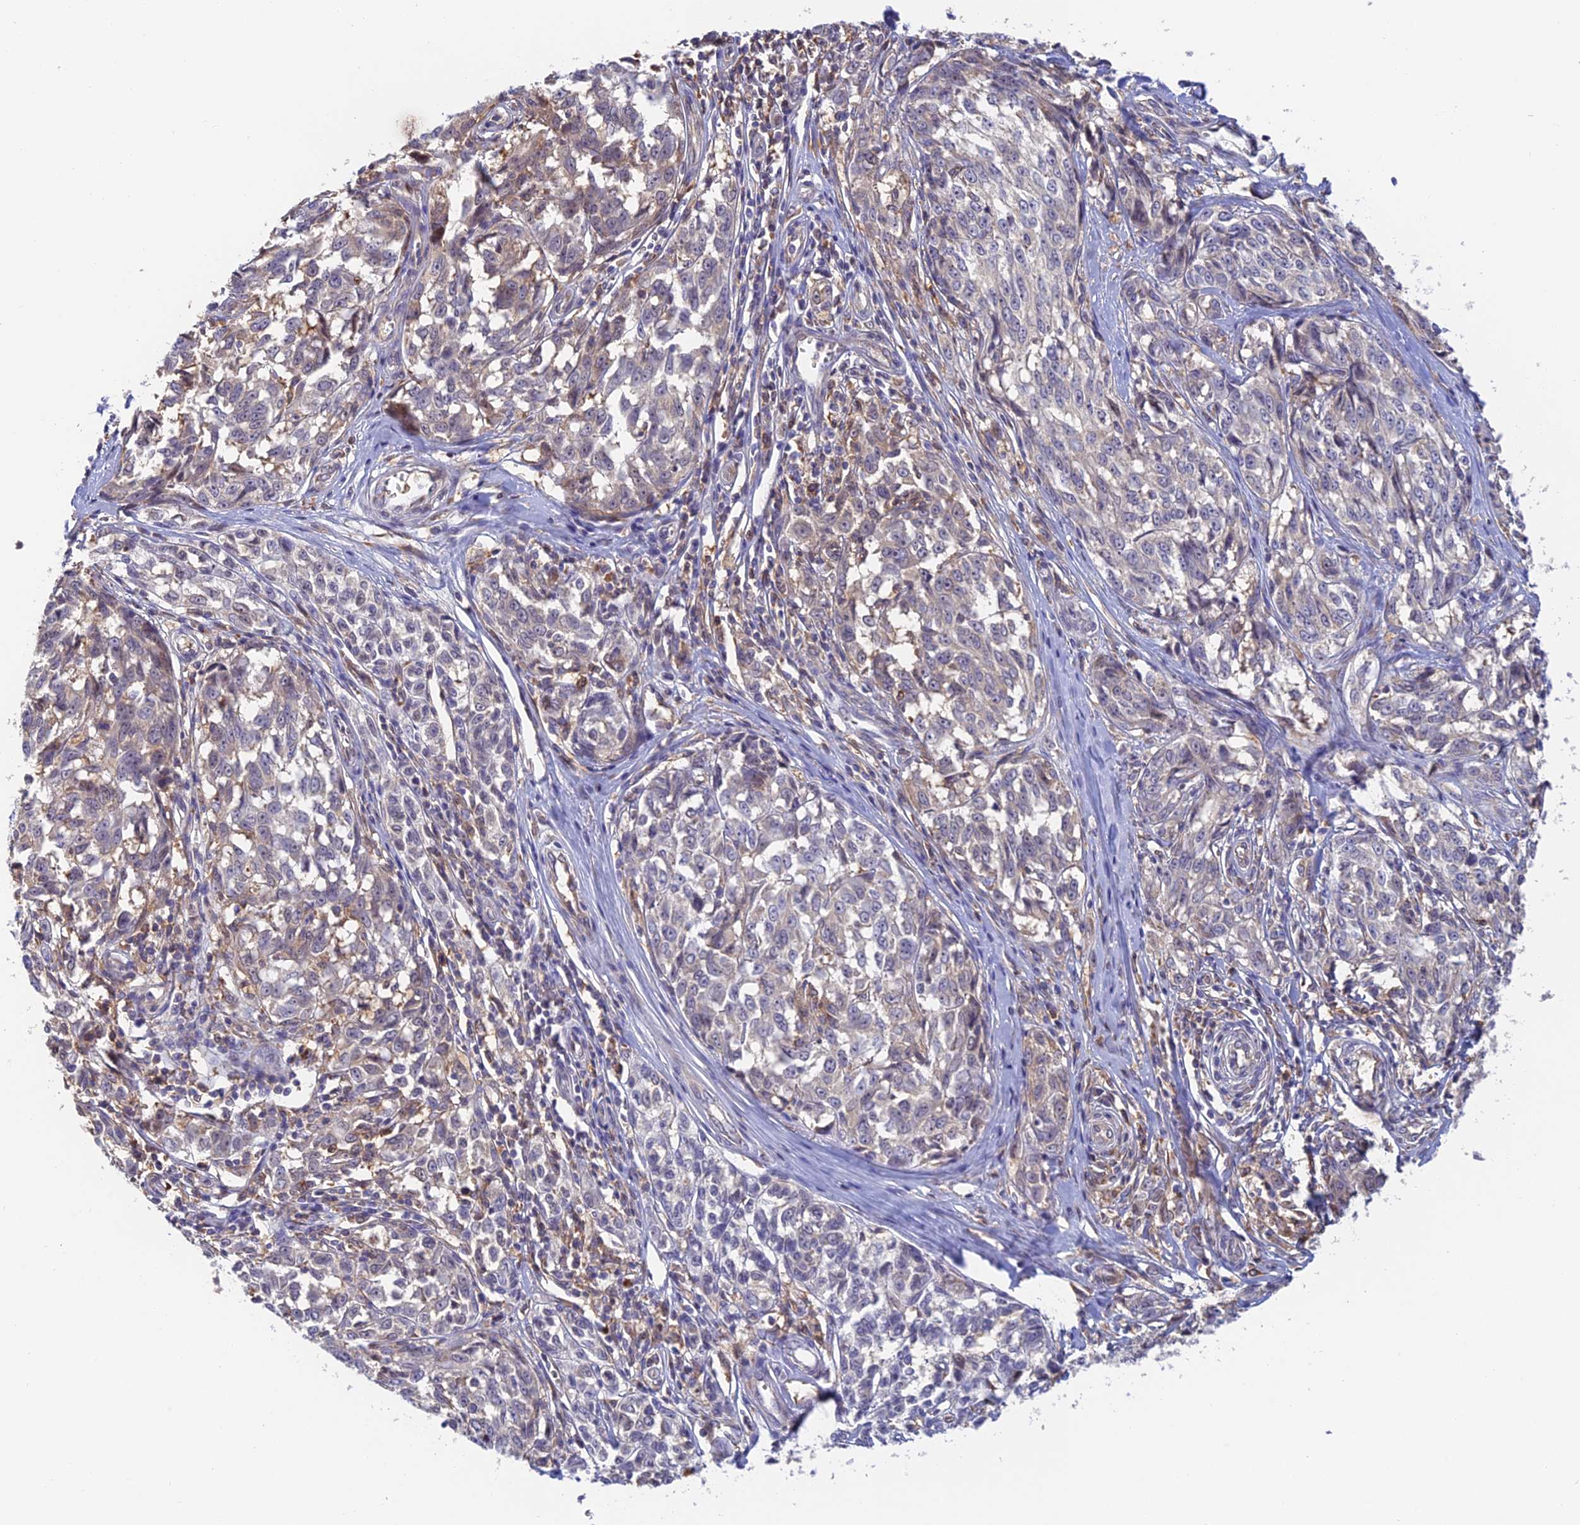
{"staining": {"intensity": "negative", "quantity": "none", "location": "none"}, "tissue": "melanoma", "cell_type": "Tumor cells", "image_type": "cancer", "snomed": [{"axis": "morphology", "description": "Malignant melanoma, NOS"}, {"axis": "topography", "description": "Skin"}], "caption": "Tumor cells are negative for brown protein staining in malignant melanoma.", "gene": "IPO5", "patient": {"sex": "female", "age": 64}}